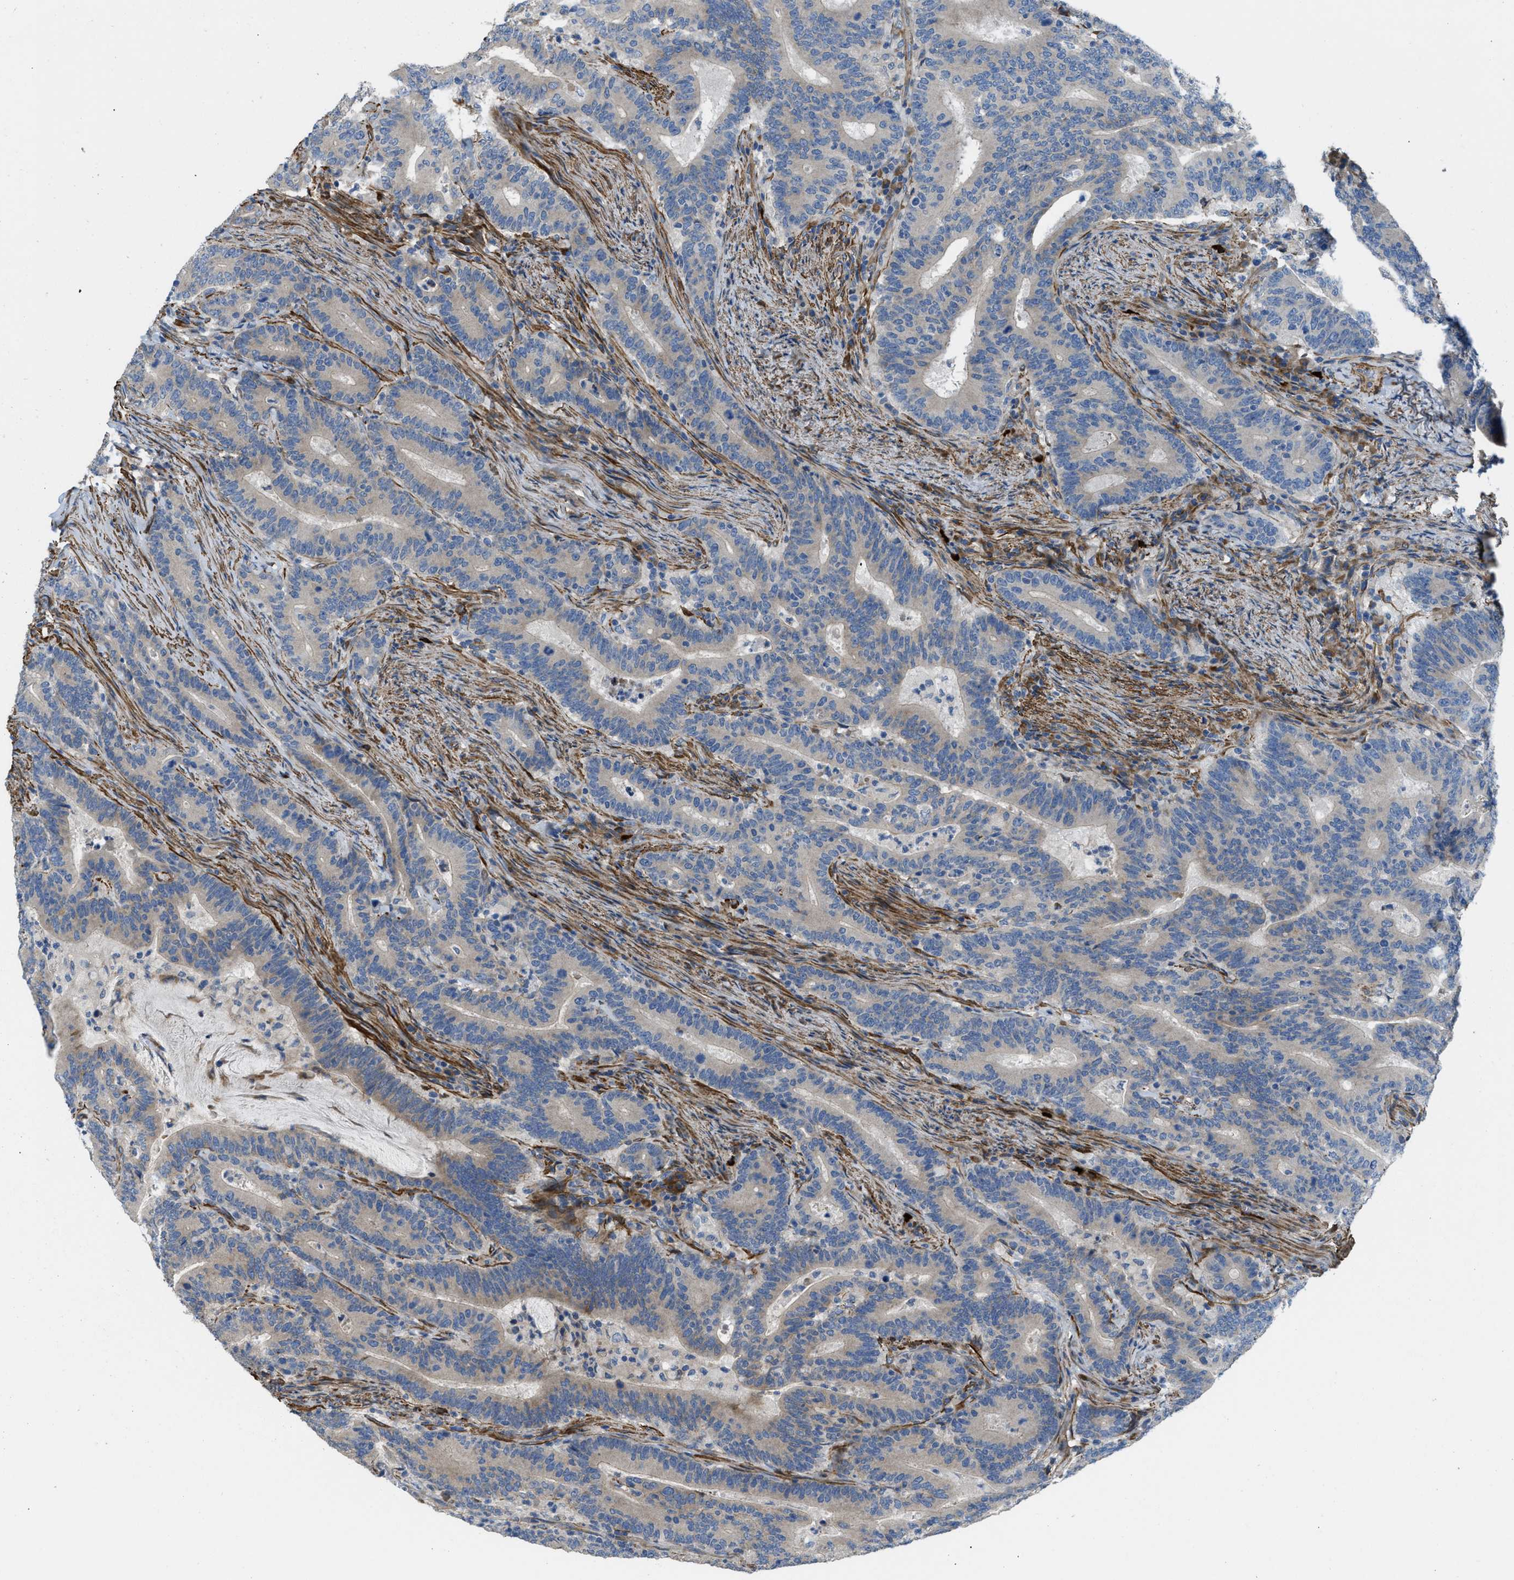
{"staining": {"intensity": "moderate", "quantity": "<25%", "location": "cytoplasmic/membranous"}, "tissue": "colorectal cancer", "cell_type": "Tumor cells", "image_type": "cancer", "snomed": [{"axis": "morphology", "description": "Adenocarcinoma, NOS"}, {"axis": "topography", "description": "Colon"}], "caption": "This image exhibits colorectal adenocarcinoma stained with IHC to label a protein in brown. The cytoplasmic/membranous of tumor cells show moderate positivity for the protein. Nuclei are counter-stained blue.", "gene": "BMPR1A", "patient": {"sex": "female", "age": 66}}